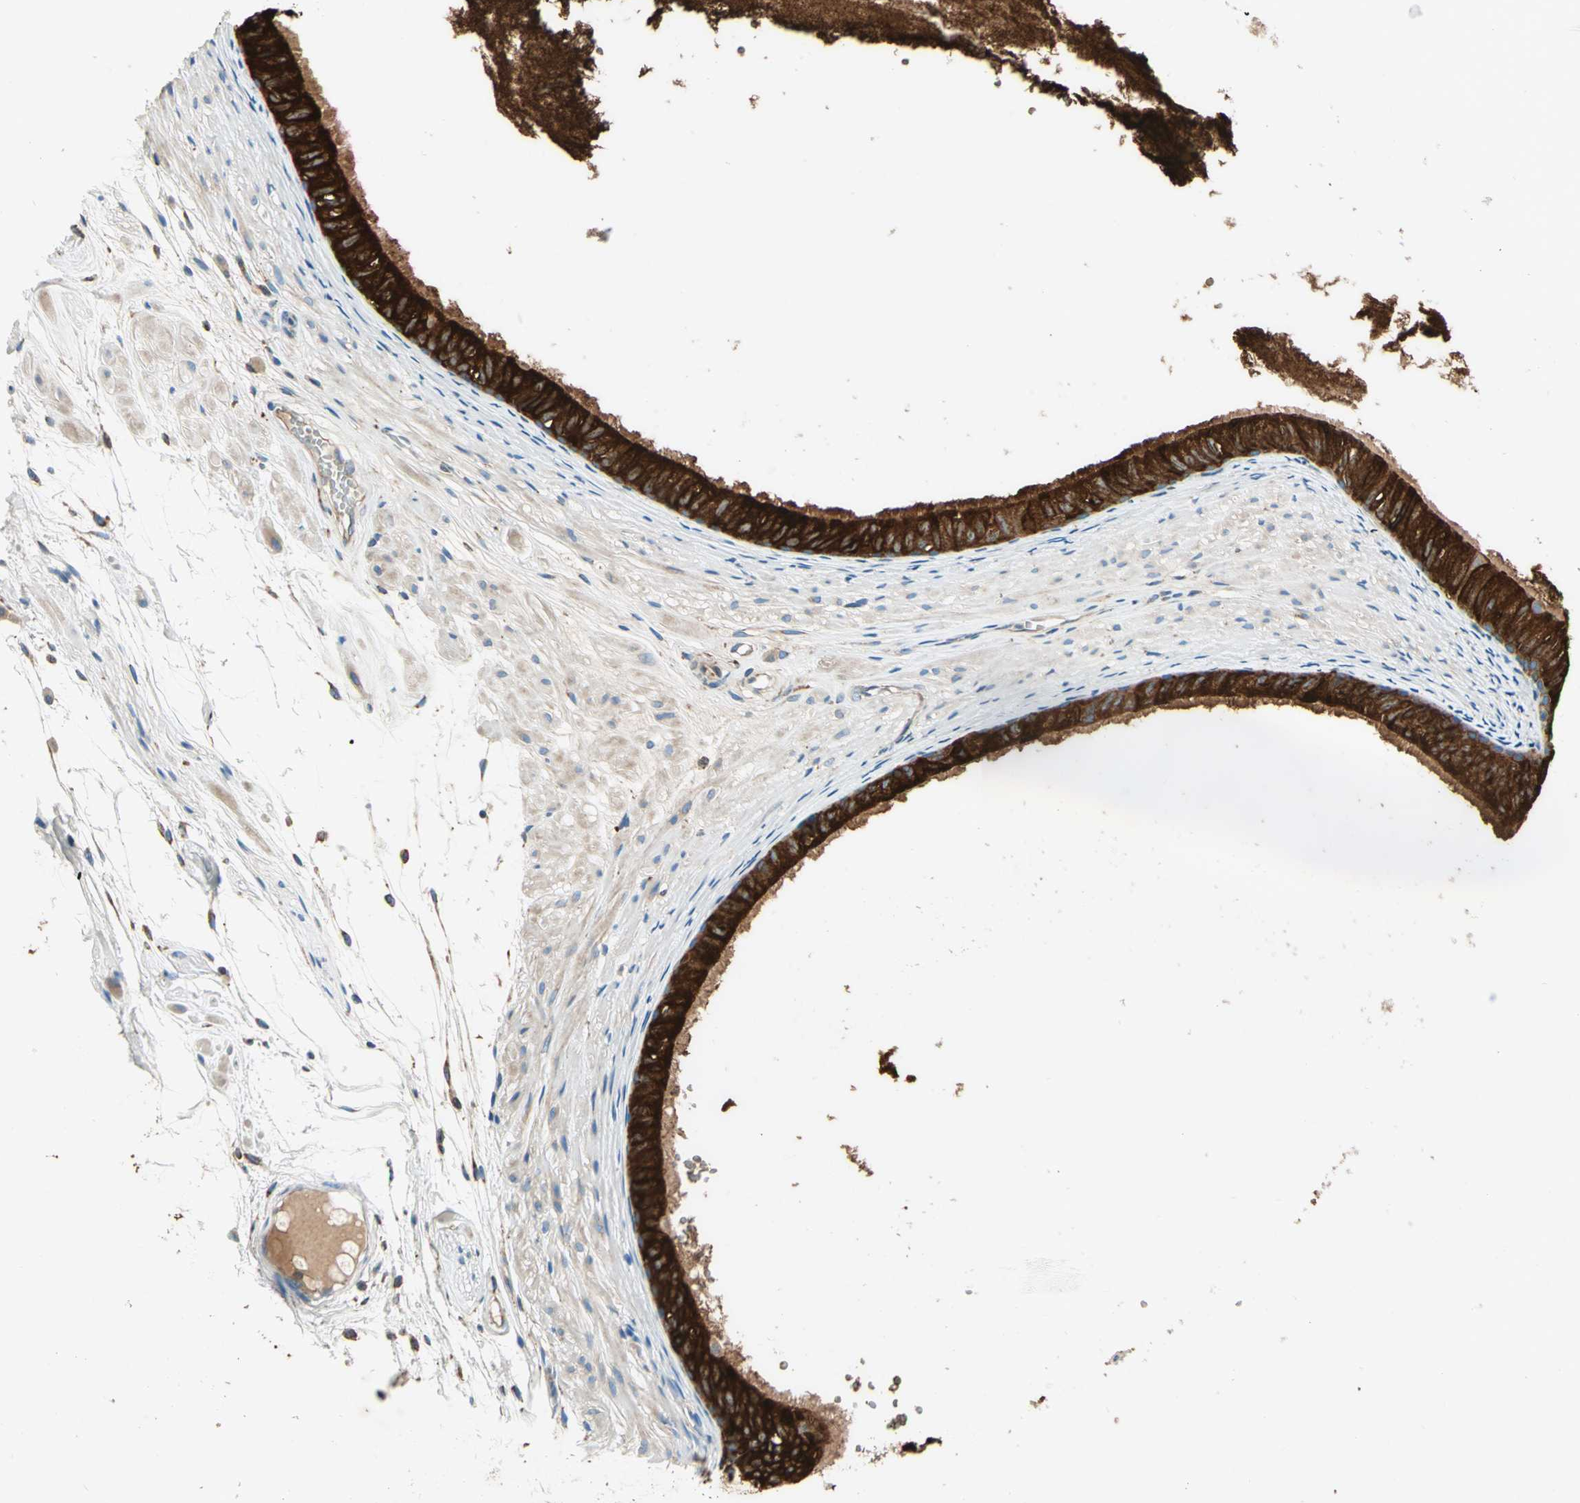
{"staining": {"intensity": "strong", "quantity": ">75%", "location": "cytoplasmic/membranous"}, "tissue": "epididymis", "cell_type": "Glandular cells", "image_type": "normal", "snomed": [{"axis": "morphology", "description": "Normal tissue, NOS"}, {"axis": "morphology", "description": "Atrophy, NOS"}, {"axis": "topography", "description": "Testis"}, {"axis": "topography", "description": "Epididymis"}], "caption": "This histopathology image reveals immunohistochemistry (IHC) staining of benign epididymis, with high strong cytoplasmic/membranous staining in approximately >75% of glandular cells.", "gene": "PDIA4", "patient": {"sex": "male", "age": 18}}